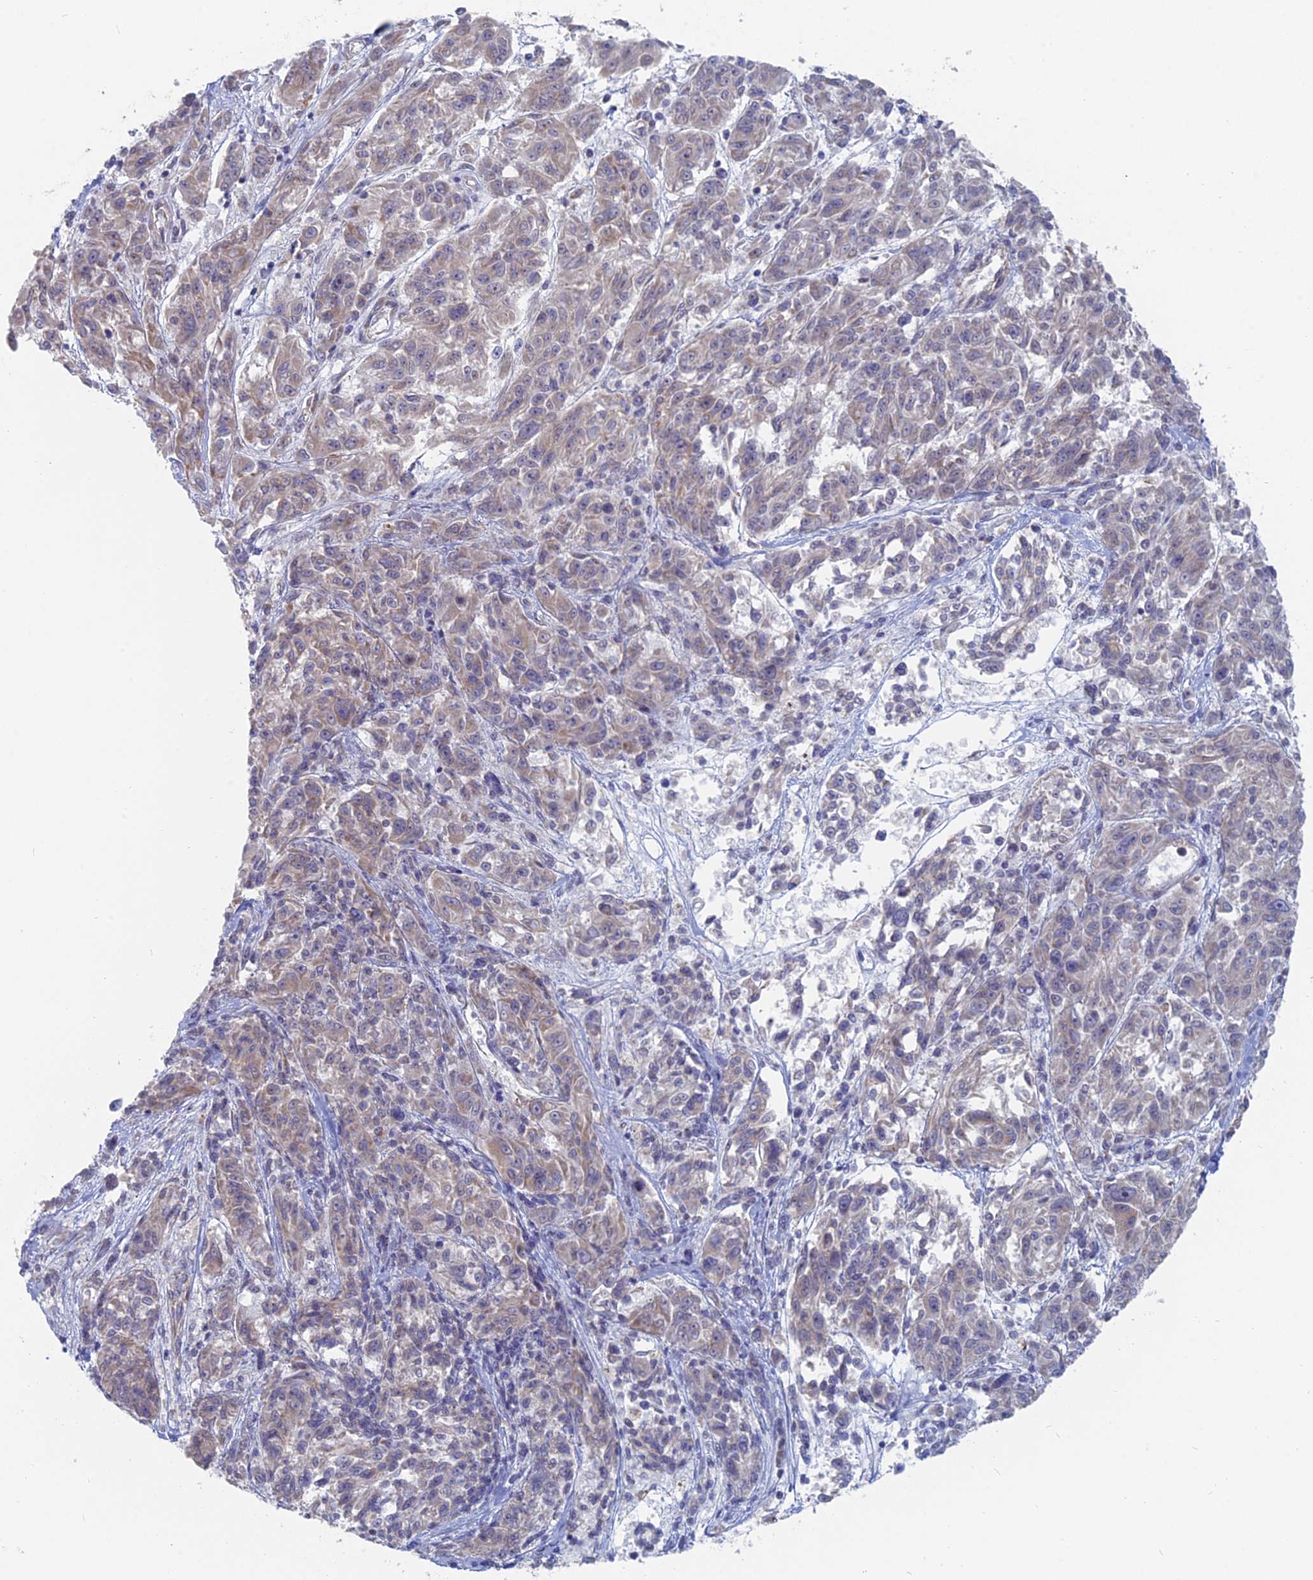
{"staining": {"intensity": "weak", "quantity": "25%-75%", "location": "cytoplasmic/membranous"}, "tissue": "melanoma", "cell_type": "Tumor cells", "image_type": "cancer", "snomed": [{"axis": "morphology", "description": "Malignant melanoma, NOS"}, {"axis": "topography", "description": "Skin"}], "caption": "Malignant melanoma tissue exhibits weak cytoplasmic/membranous expression in about 25%-75% of tumor cells The staining is performed using DAB (3,3'-diaminobenzidine) brown chromogen to label protein expression. The nuclei are counter-stained blue using hematoxylin.", "gene": "TBC1D30", "patient": {"sex": "male", "age": 53}}